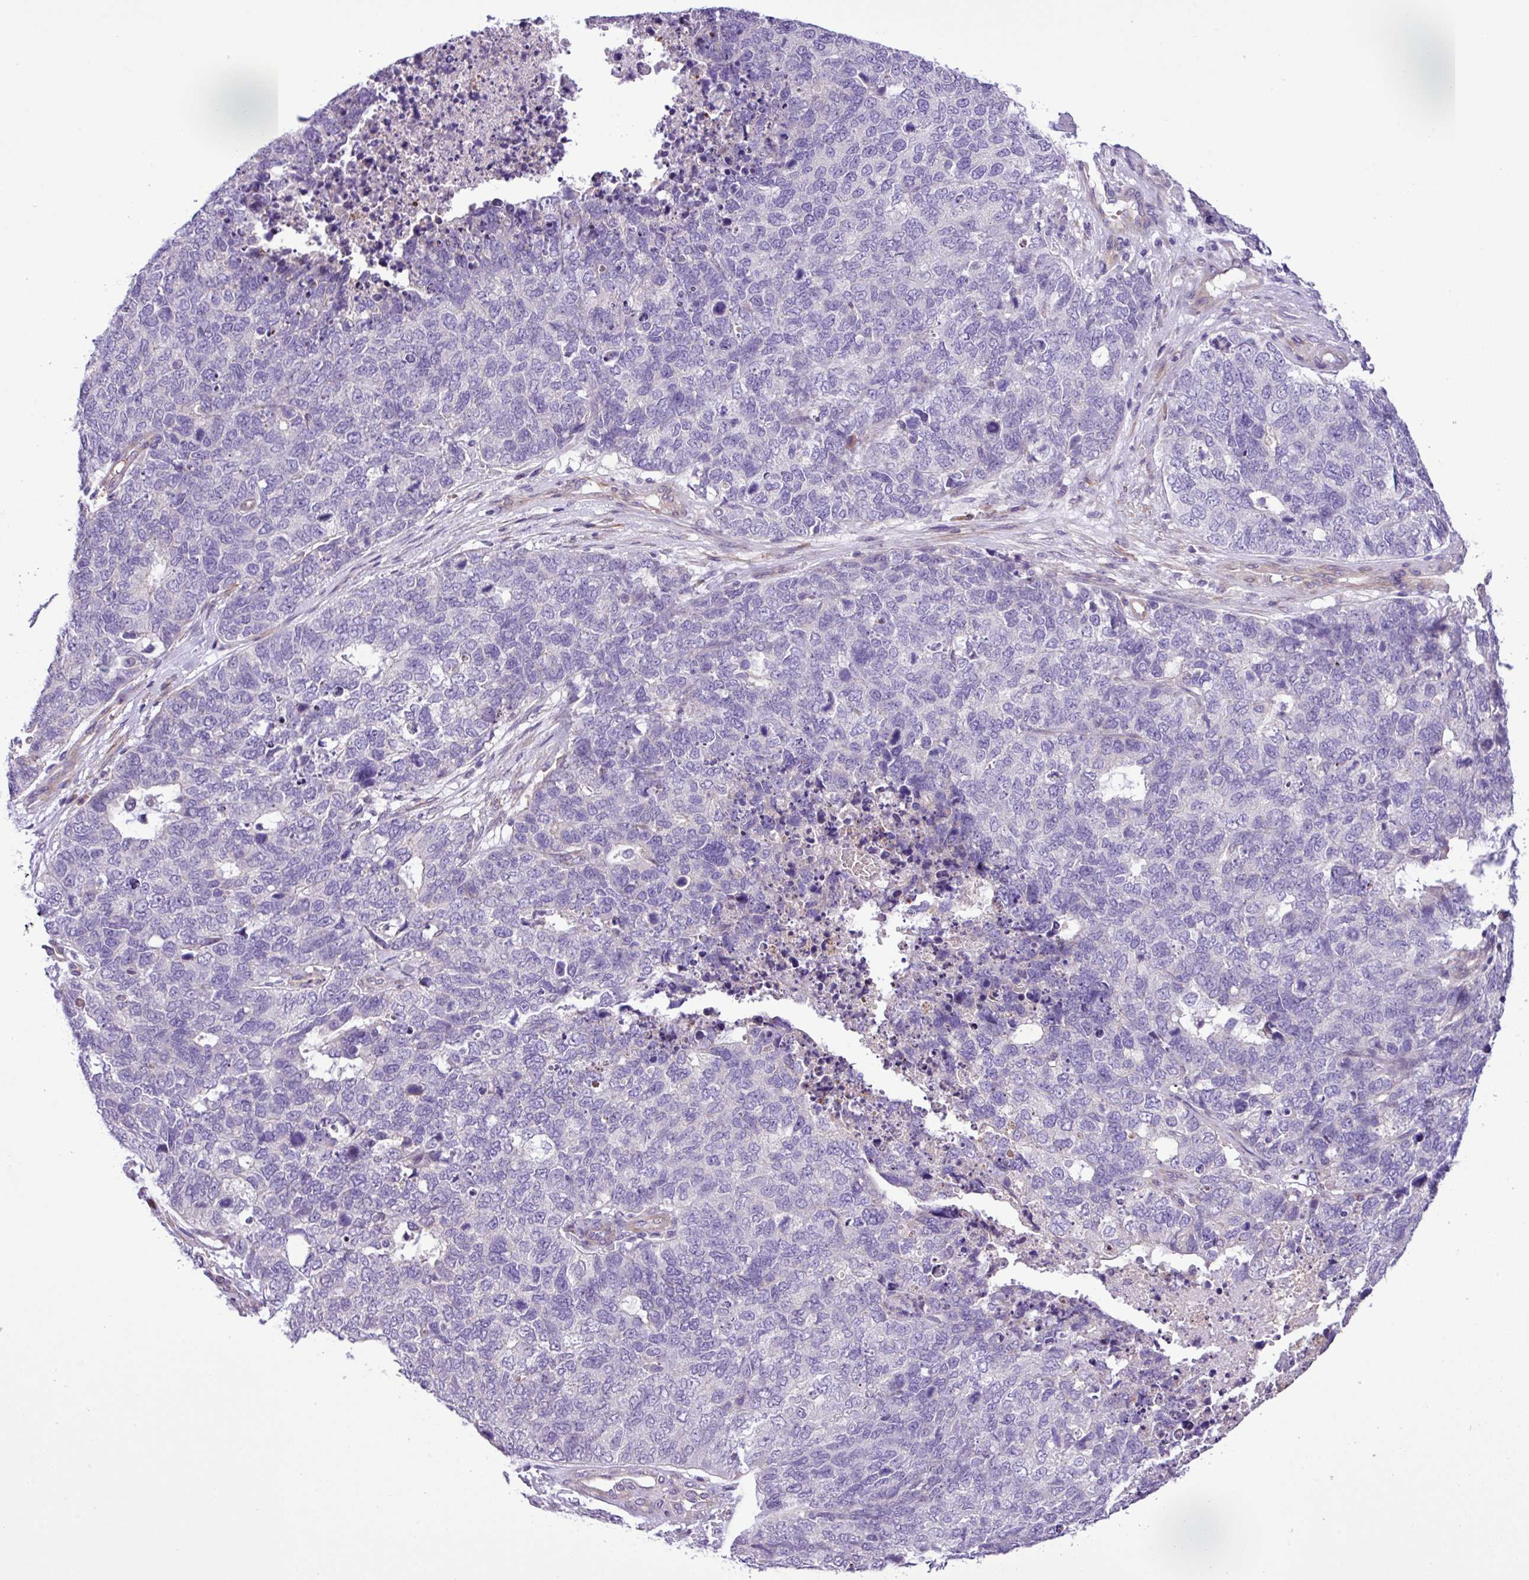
{"staining": {"intensity": "negative", "quantity": "none", "location": "none"}, "tissue": "cervical cancer", "cell_type": "Tumor cells", "image_type": "cancer", "snomed": [{"axis": "morphology", "description": "Squamous cell carcinoma, NOS"}, {"axis": "topography", "description": "Cervix"}], "caption": "Human cervical squamous cell carcinoma stained for a protein using immunohistochemistry reveals no staining in tumor cells.", "gene": "C11orf91", "patient": {"sex": "female", "age": 63}}